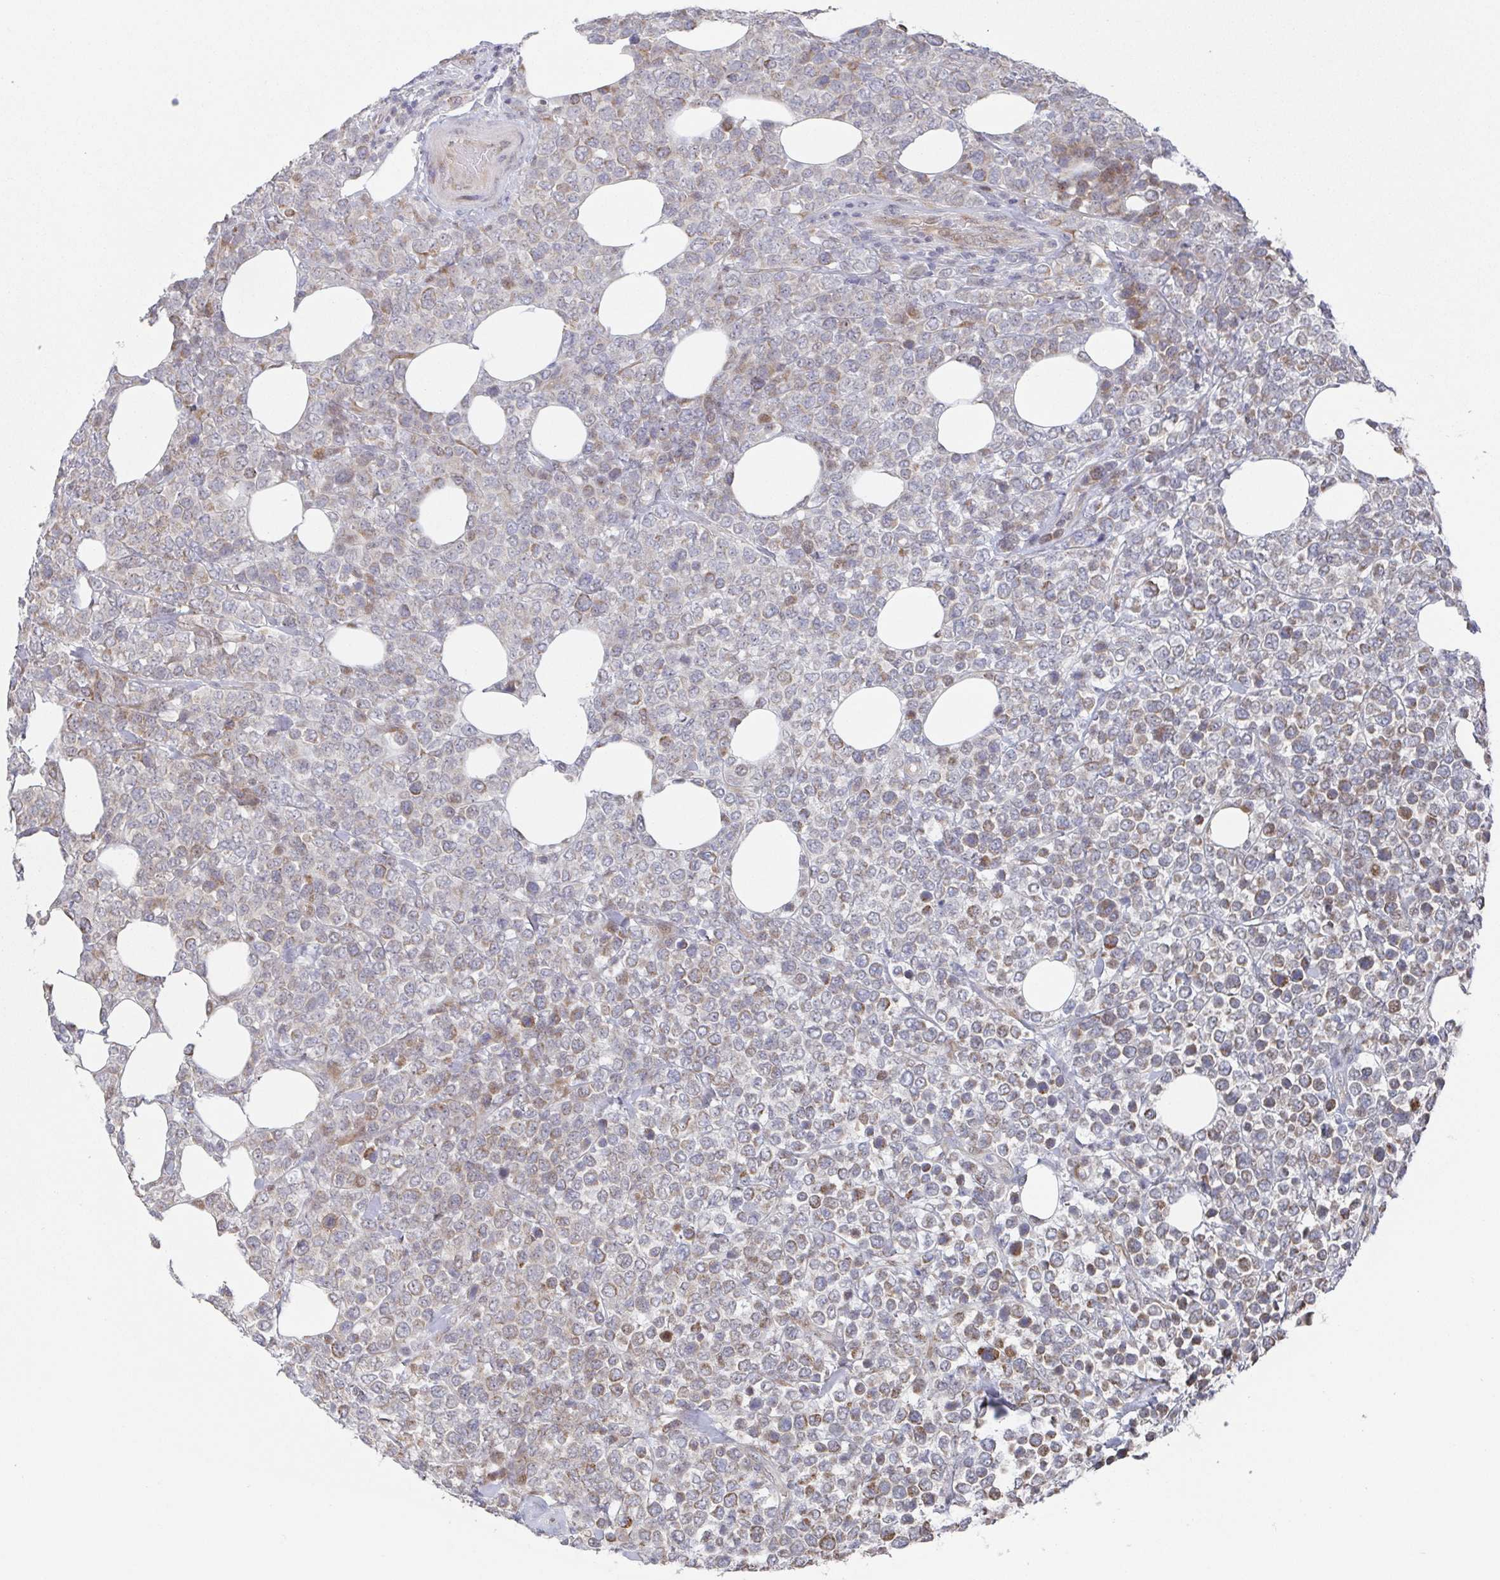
{"staining": {"intensity": "weak", "quantity": "25%-75%", "location": "cytoplasmic/membranous"}, "tissue": "lymphoma", "cell_type": "Tumor cells", "image_type": "cancer", "snomed": [{"axis": "morphology", "description": "Malignant lymphoma, non-Hodgkin's type, High grade"}, {"axis": "topography", "description": "Soft tissue"}], "caption": "Approximately 25%-75% of tumor cells in lymphoma demonstrate weak cytoplasmic/membranous protein staining as visualized by brown immunohistochemical staining.", "gene": "POU2F3", "patient": {"sex": "female", "age": 56}}